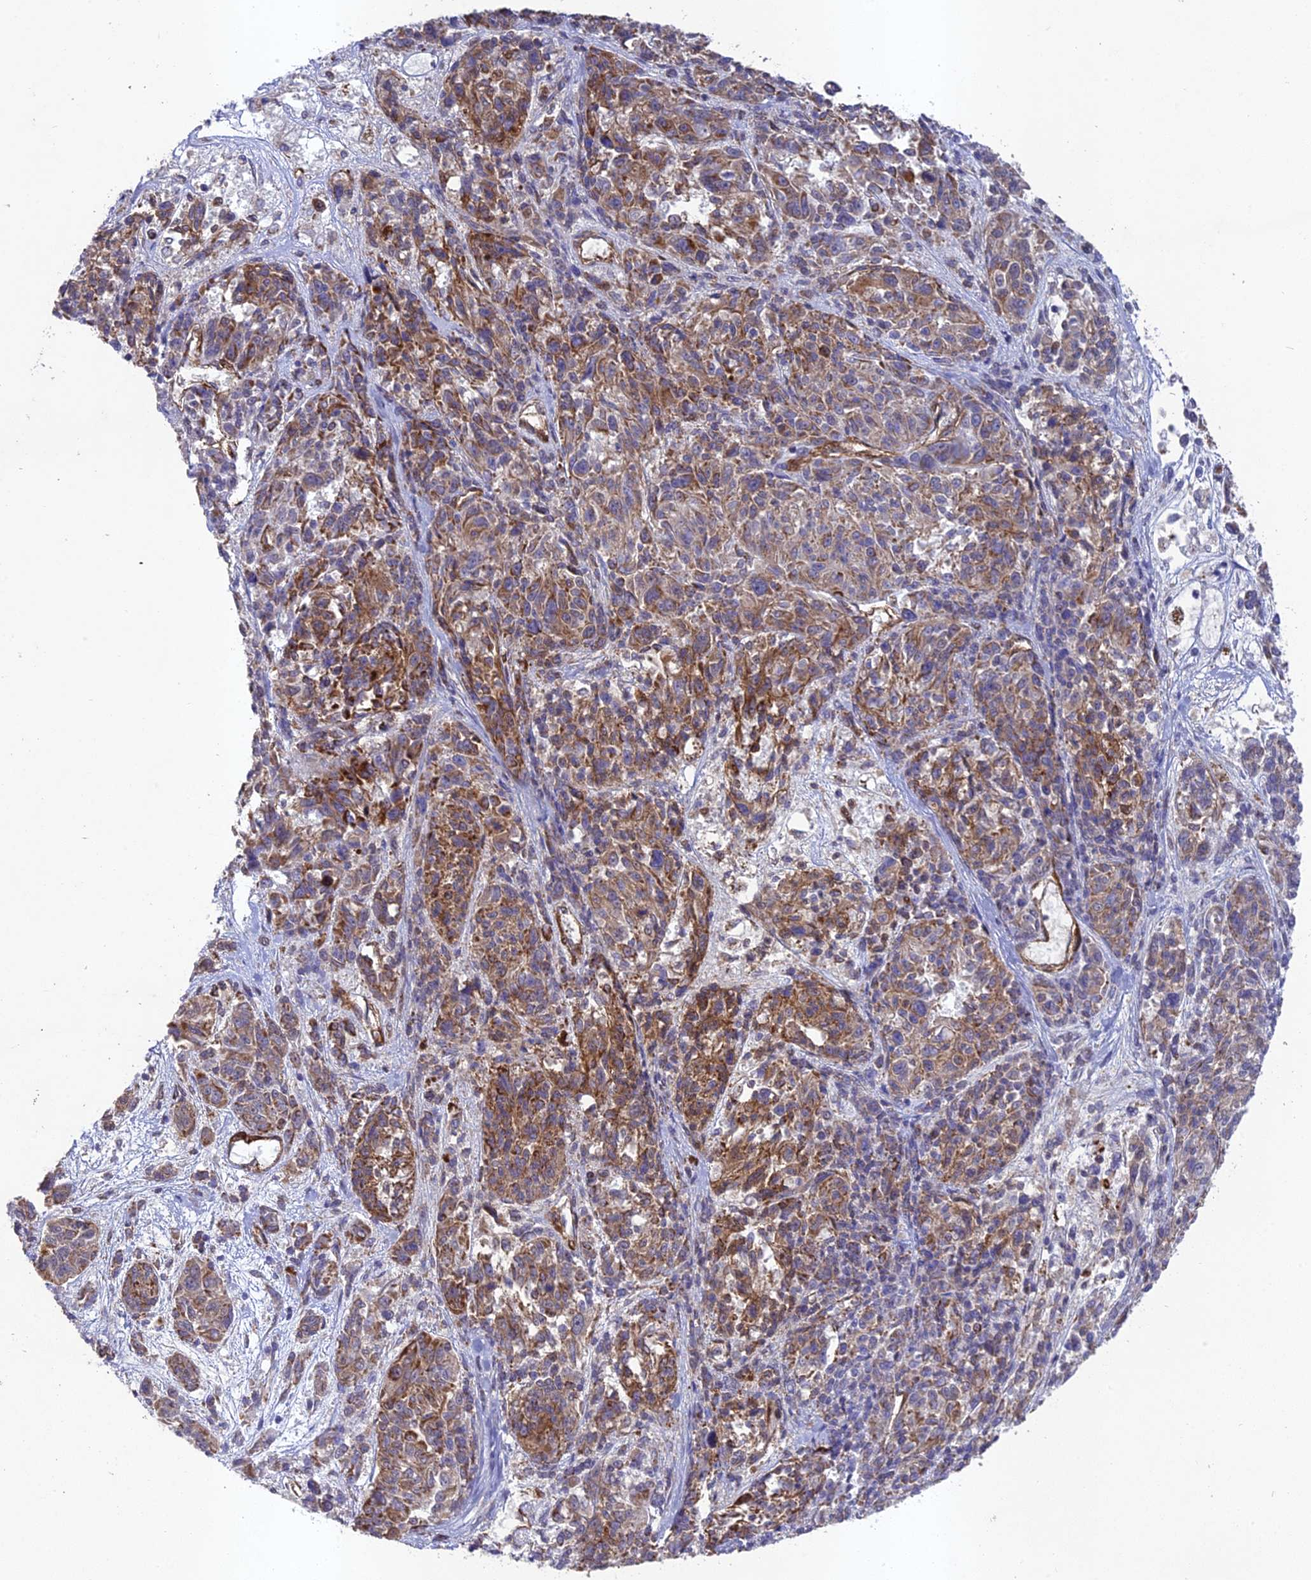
{"staining": {"intensity": "moderate", "quantity": "25%-75%", "location": "cytoplasmic/membranous"}, "tissue": "melanoma", "cell_type": "Tumor cells", "image_type": "cancer", "snomed": [{"axis": "morphology", "description": "Malignant melanoma, NOS"}, {"axis": "topography", "description": "Skin"}], "caption": "This image exhibits malignant melanoma stained with immunohistochemistry (IHC) to label a protein in brown. The cytoplasmic/membranous of tumor cells show moderate positivity for the protein. Nuclei are counter-stained blue.", "gene": "TNS1", "patient": {"sex": "male", "age": 53}}